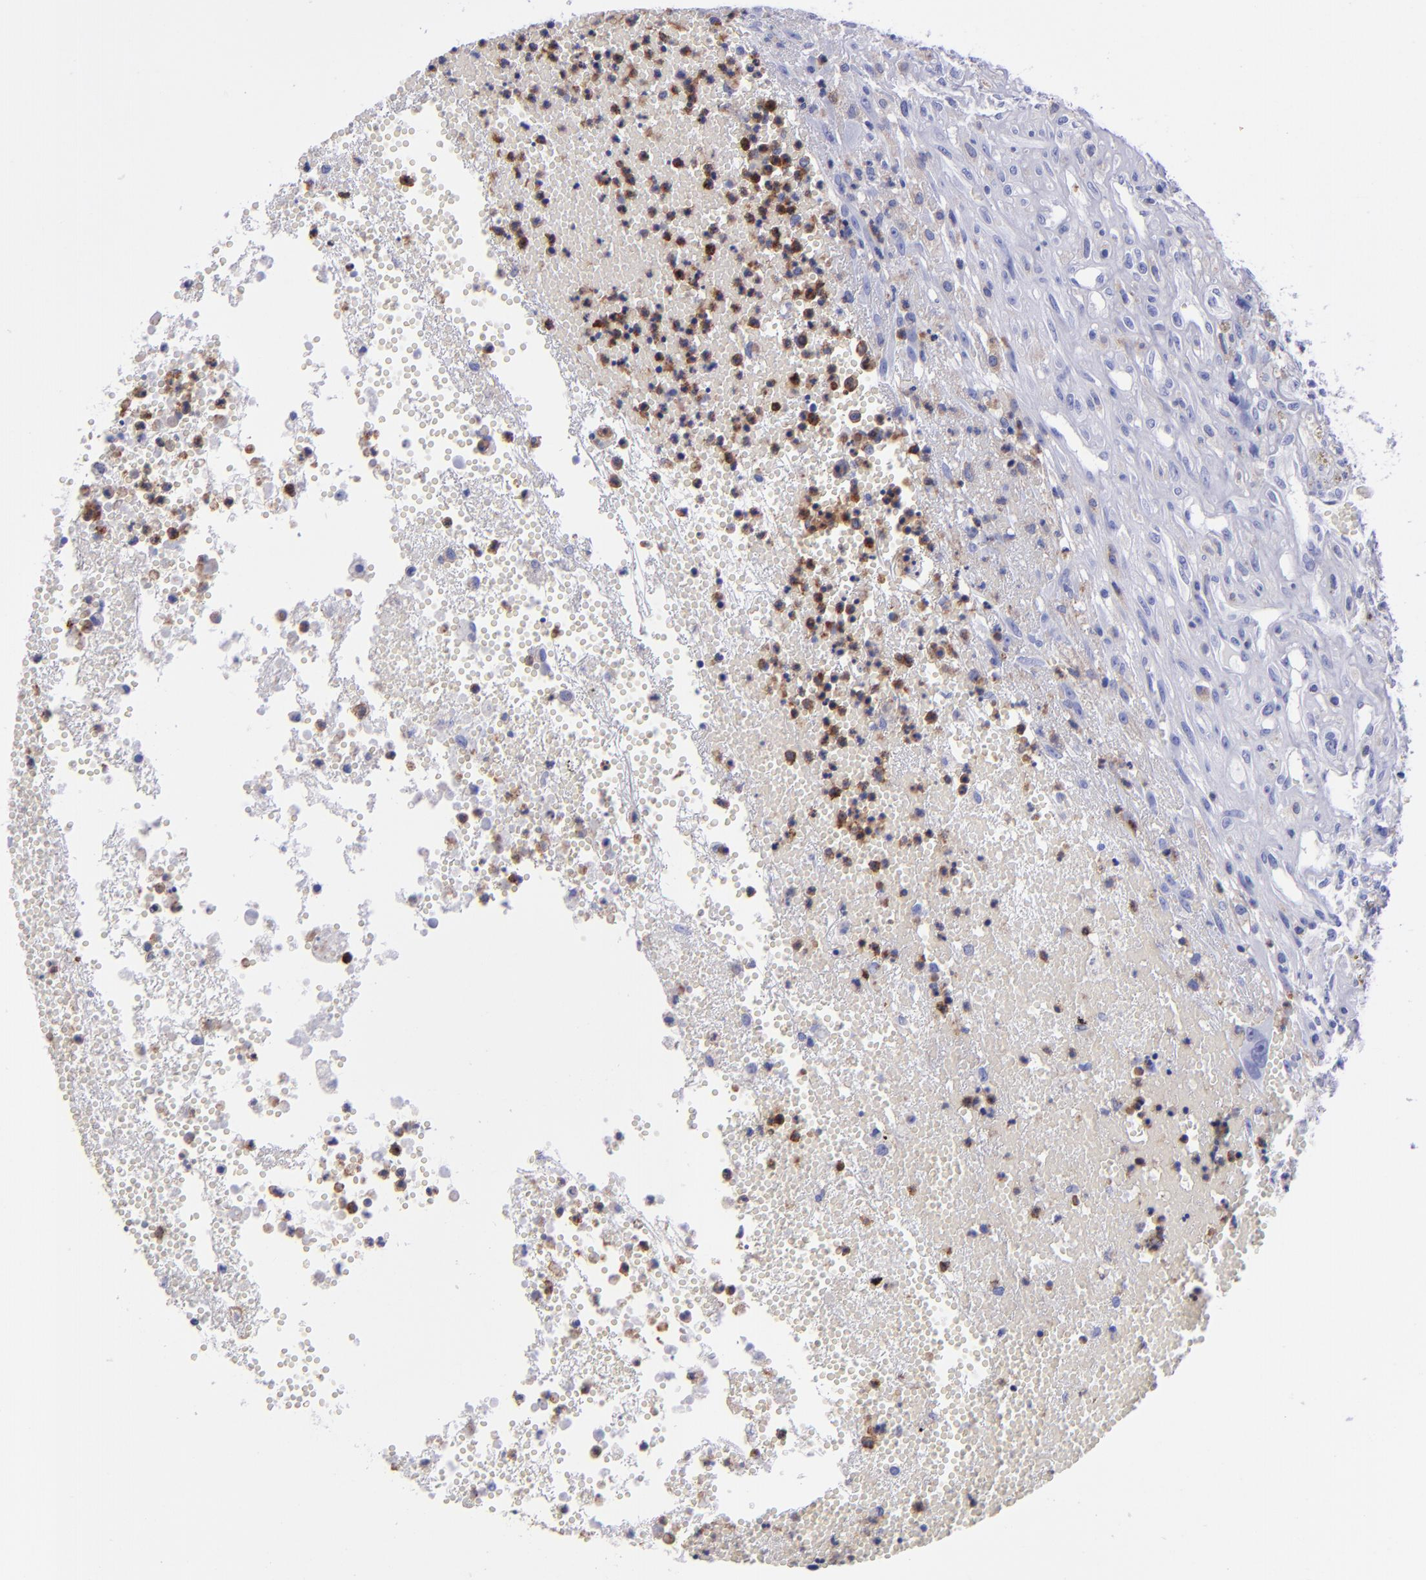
{"staining": {"intensity": "negative", "quantity": "none", "location": "none"}, "tissue": "glioma", "cell_type": "Tumor cells", "image_type": "cancer", "snomed": [{"axis": "morphology", "description": "Glioma, malignant, High grade"}, {"axis": "topography", "description": "Brain"}], "caption": "Protein analysis of glioma reveals no significant staining in tumor cells.", "gene": "CR1", "patient": {"sex": "male", "age": 66}}